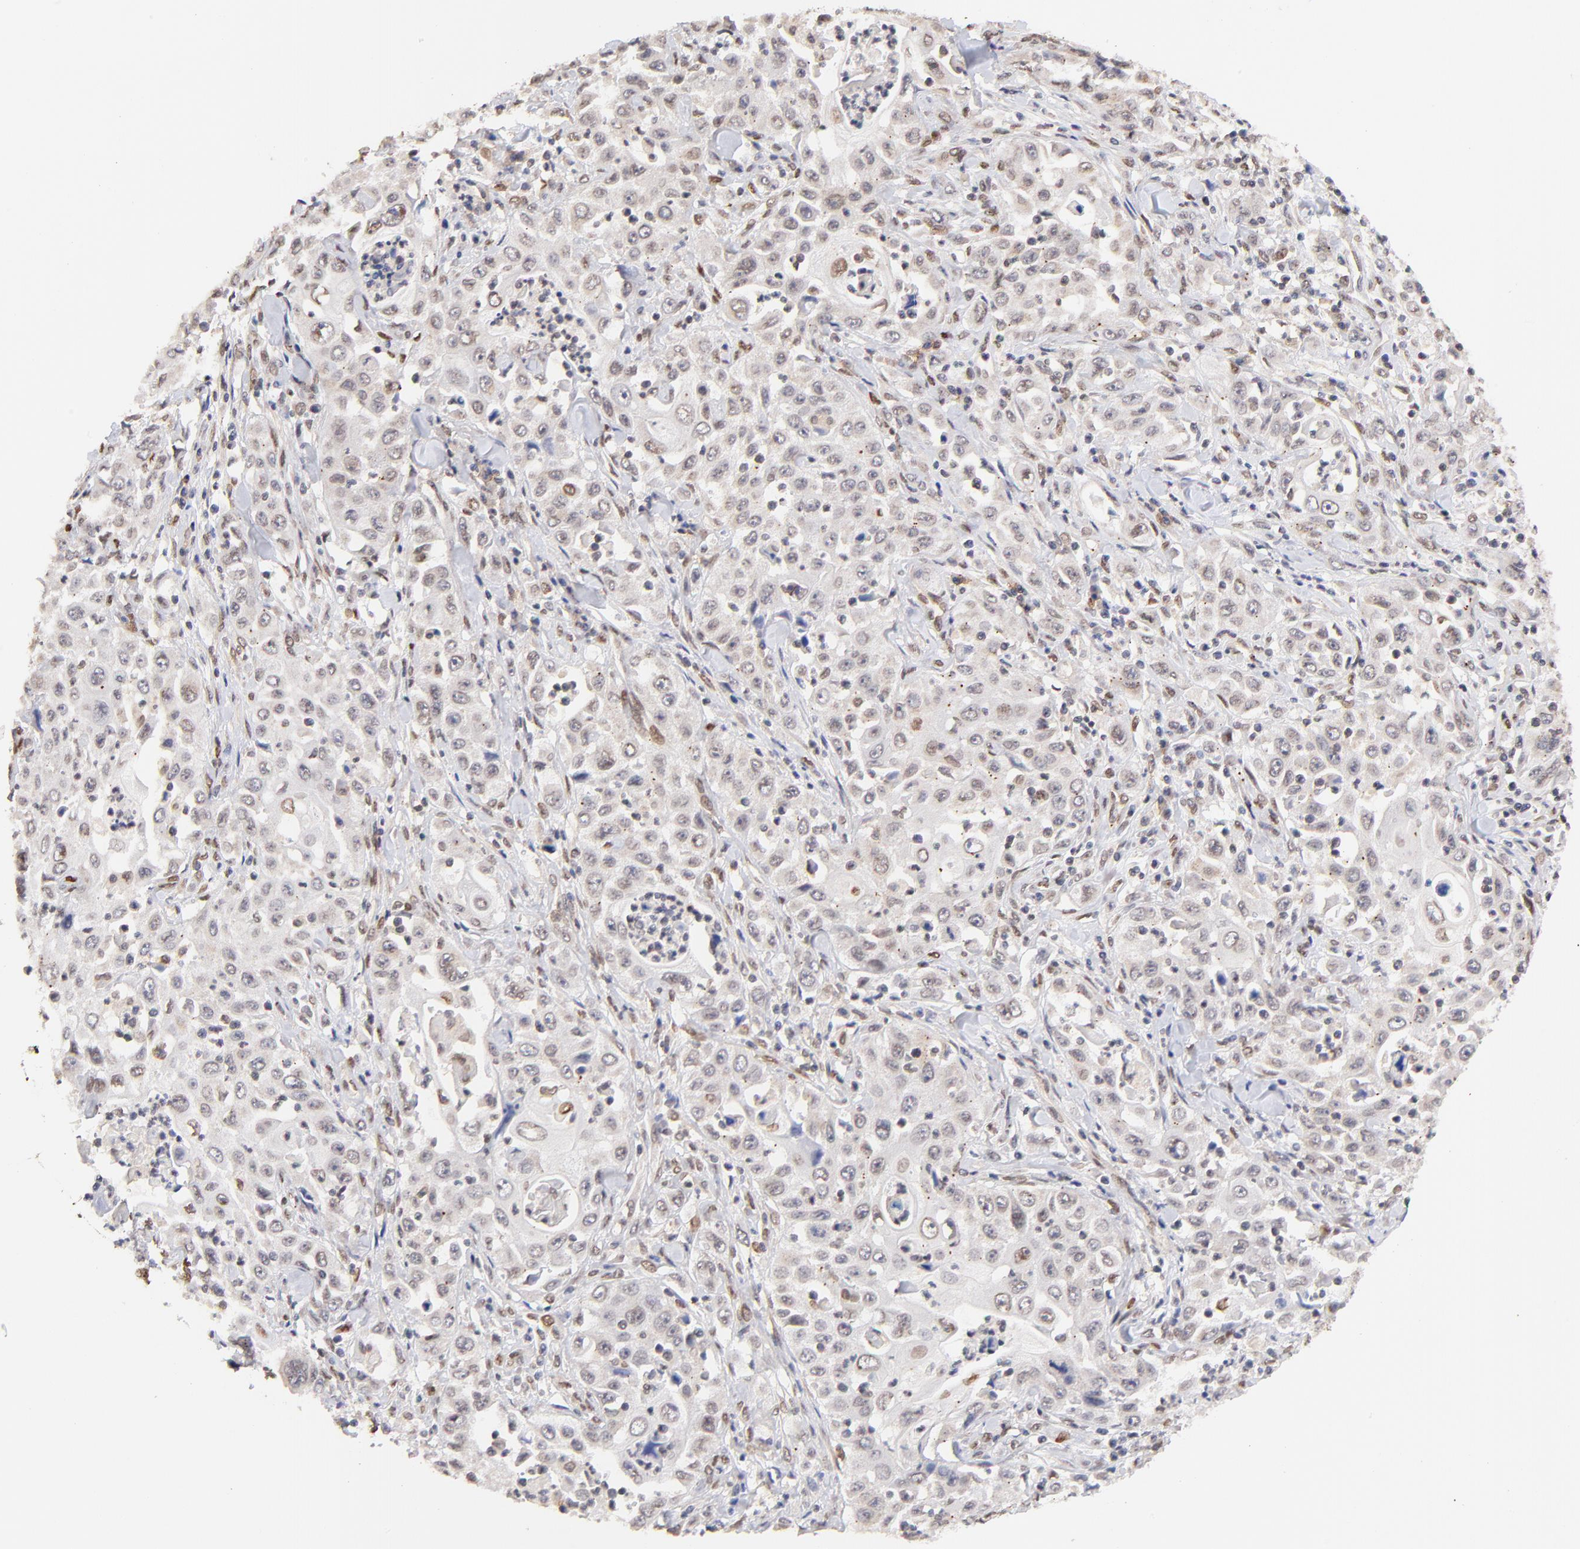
{"staining": {"intensity": "weak", "quantity": "25%-75%", "location": "cytoplasmic/membranous,nuclear"}, "tissue": "pancreatic cancer", "cell_type": "Tumor cells", "image_type": "cancer", "snomed": [{"axis": "morphology", "description": "Adenocarcinoma, NOS"}, {"axis": "topography", "description": "Pancreas"}], "caption": "Weak cytoplasmic/membranous and nuclear protein positivity is present in about 25%-75% of tumor cells in adenocarcinoma (pancreatic). Nuclei are stained in blue.", "gene": "ZFP92", "patient": {"sex": "male", "age": 70}}